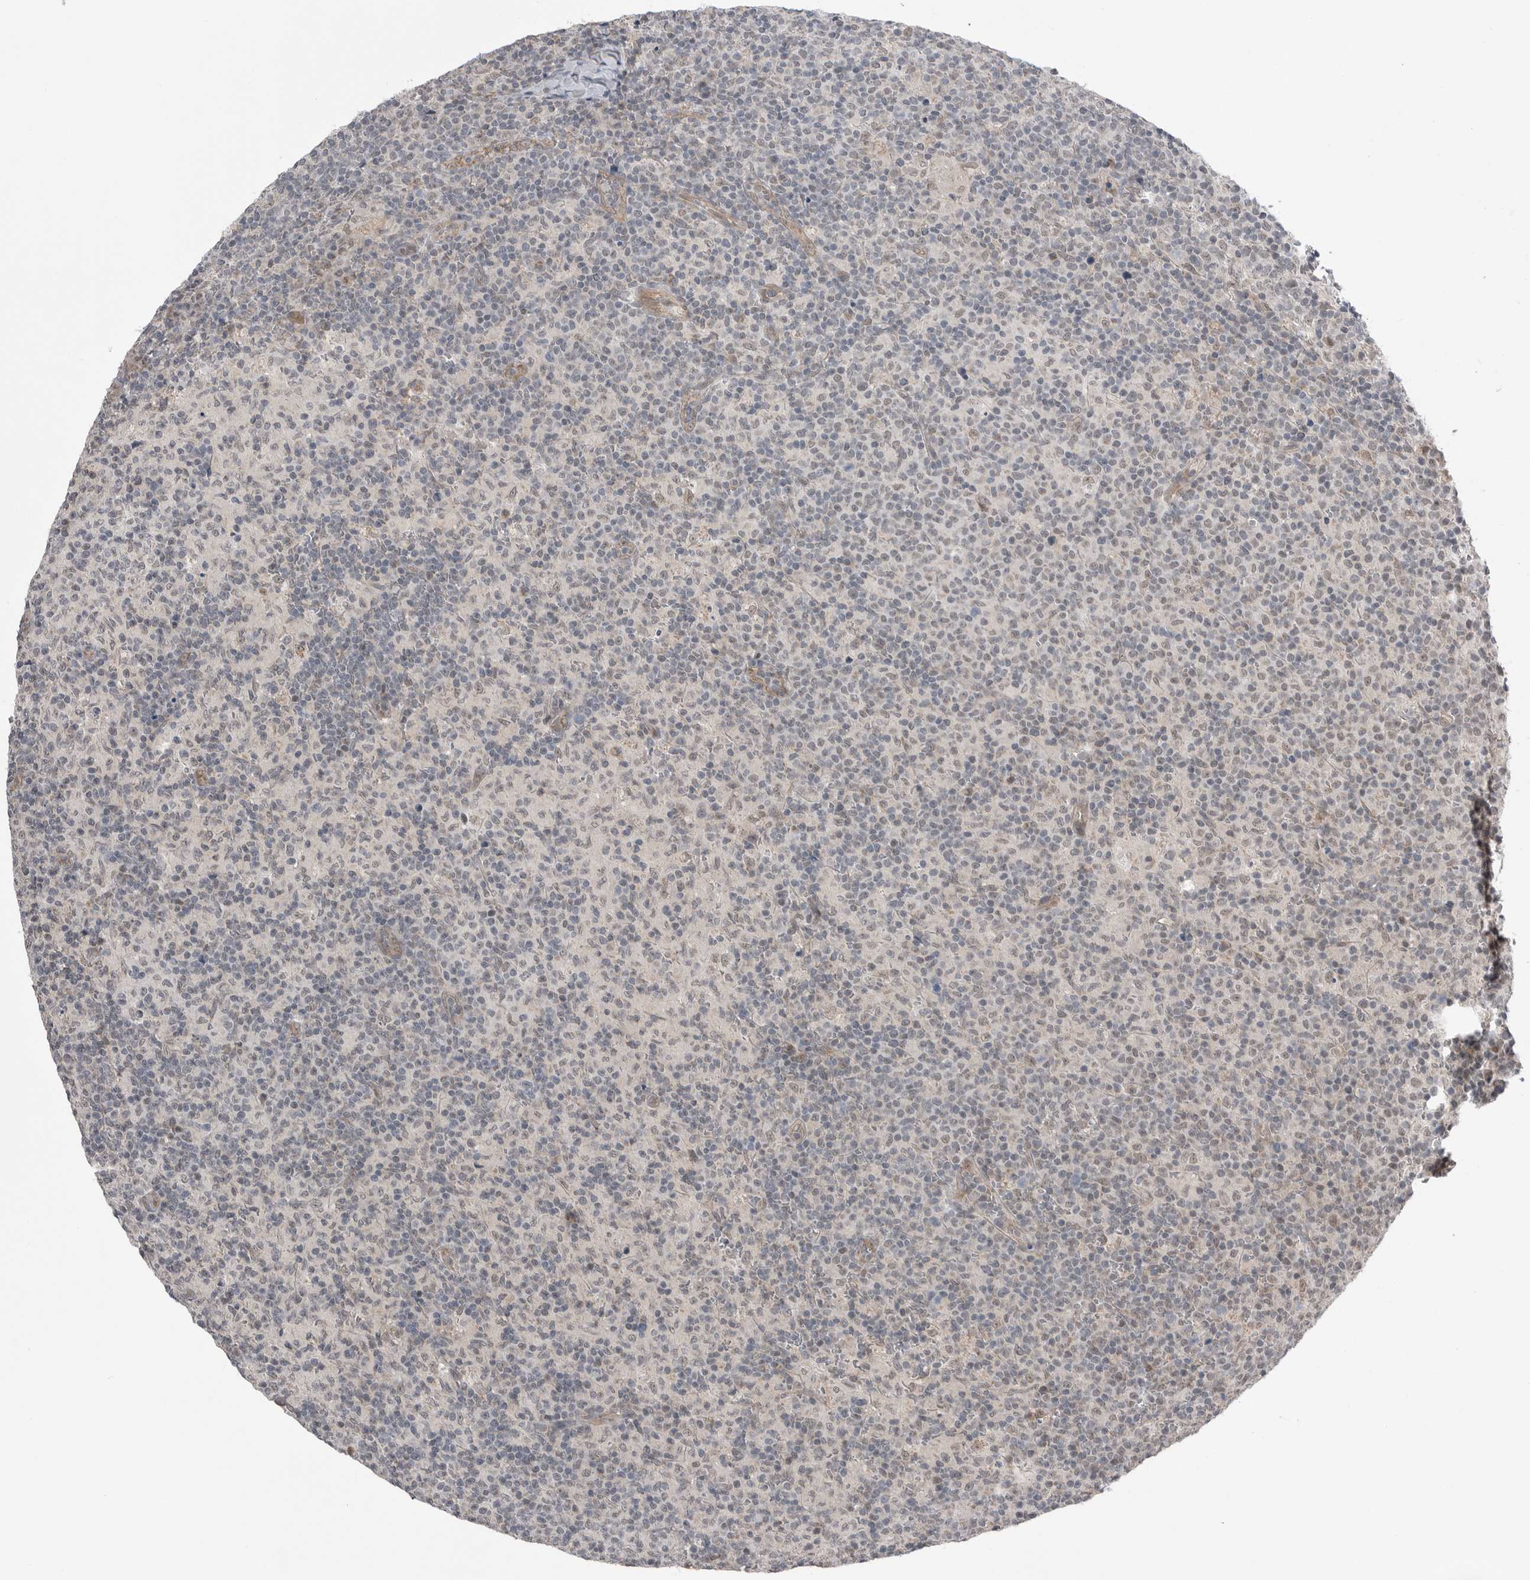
{"staining": {"intensity": "negative", "quantity": "none", "location": "none"}, "tissue": "lymph node", "cell_type": "Germinal center cells", "image_type": "normal", "snomed": [{"axis": "morphology", "description": "Normal tissue, NOS"}, {"axis": "morphology", "description": "Inflammation, NOS"}, {"axis": "topography", "description": "Lymph node"}], "caption": "This is an immunohistochemistry (IHC) photomicrograph of unremarkable human lymph node. There is no positivity in germinal center cells.", "gene": "NTAQ1", "patient": {"sex": "male", "age": 55}}